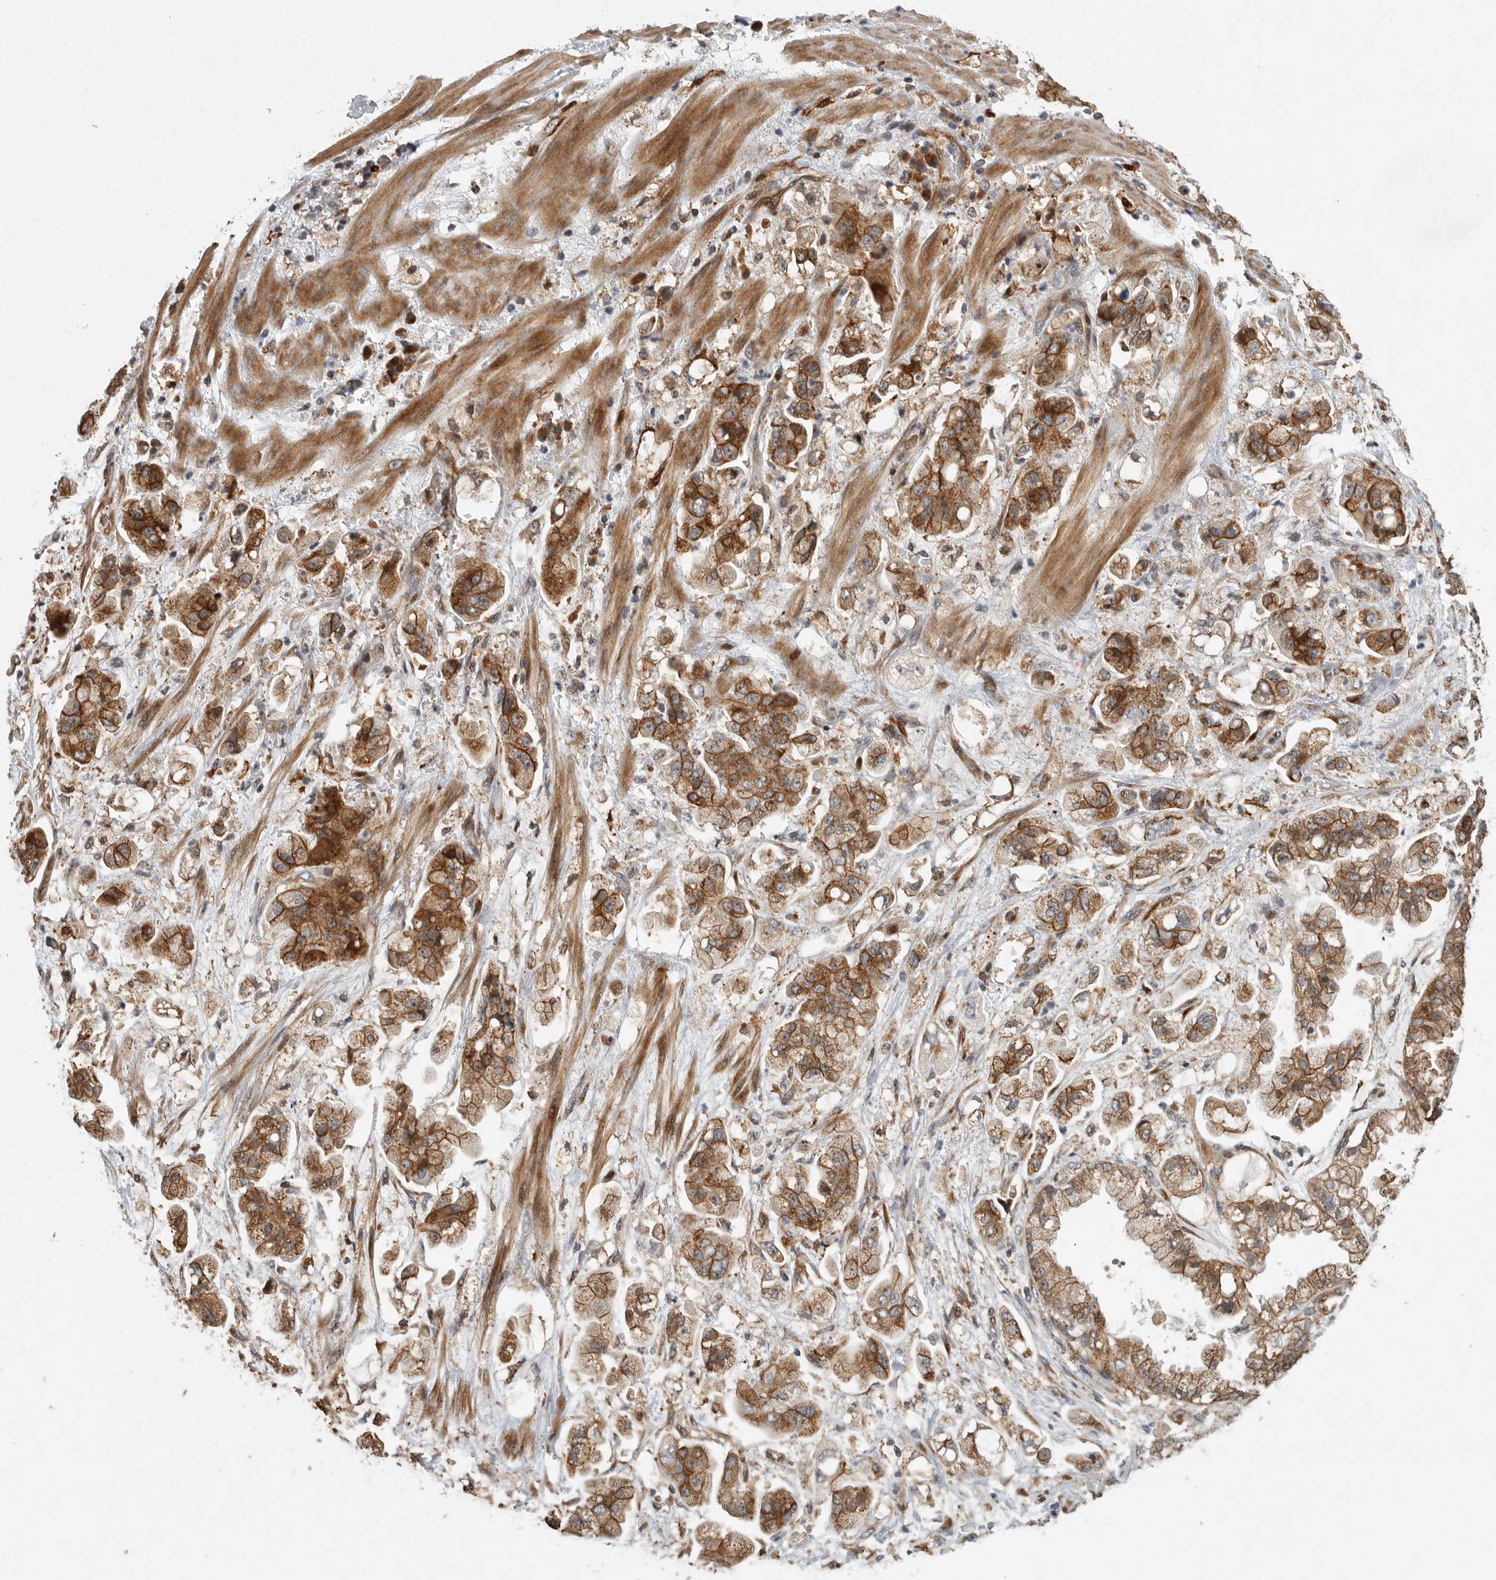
{"staining": {"intensity": "moderate", "quantity": ">75%", "location": "cytoplasmic/membranous"}, "tissue": "stomach cancer", "cell_type": "Tumor cells", "image_type": "cancer", "snomed": [{"axis": "morphology", "description": "Adenocarcinoma, NOS"}, {"axis": "topography", "description": "Stomach"}], "caption": "Brown immunohistochemical staining in stomach cancer (adenocarcinoma) shows moderate cytoplasmic/membranous positivity in about >75% of tumor cells.", "gene": "MPDZ", "patient": {"sex": "male", "age": 62}}